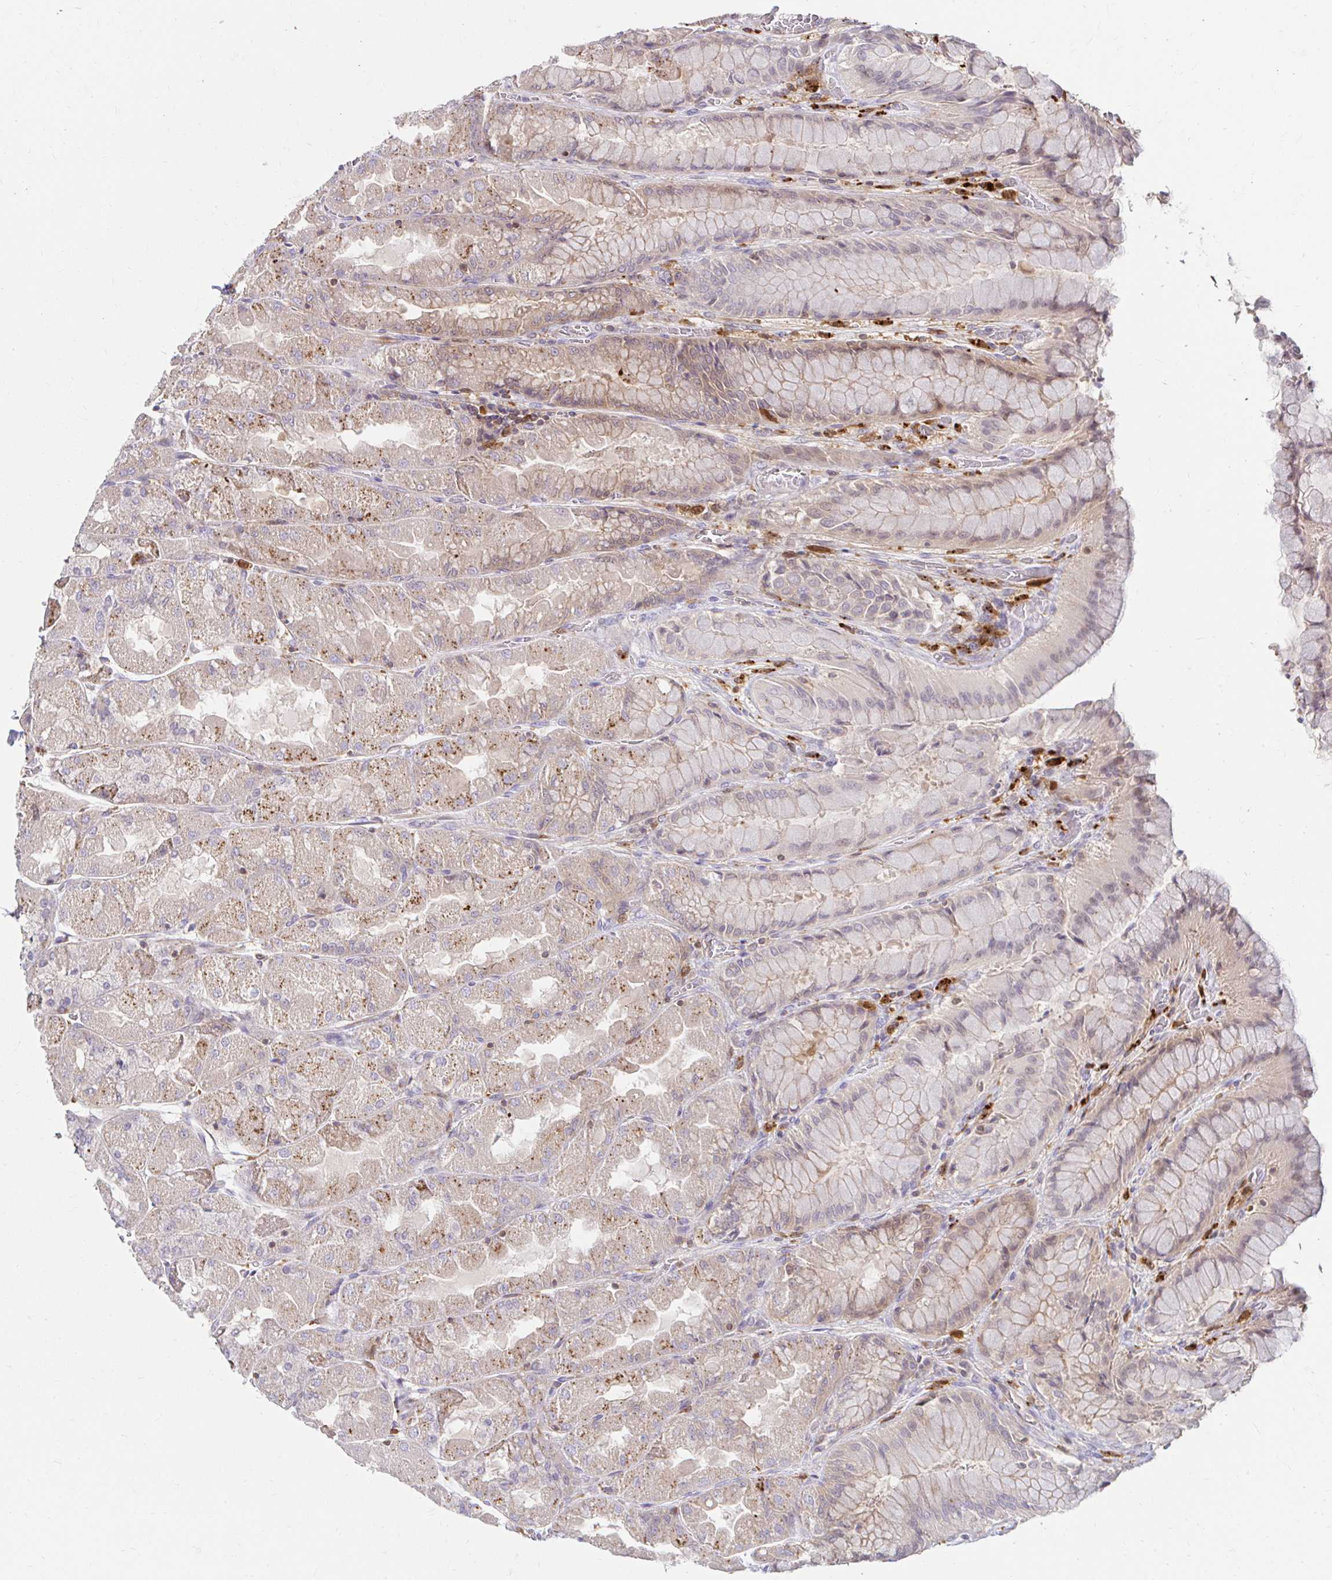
{"staining": {"intensity": "weak", "quantity": "<25%", "location": "cytoplasmic/membranous"}, "tissue": "stomach", "cell_type": "Glandular cells", "image_type": "normal", "snomed": [{"axis": "morphology", "description": "Normal tissue, NOS"}, {"axis": "topography", "description": "Stomach"}], "caption": "Immunohistochemistry (IHC) photomicrograph of unremarkable human stomach stained for a protein (brown), which displays no expression in glandular cells.", "gene": "PYCARD", "patient": {"sex": "female", "age": 61}}